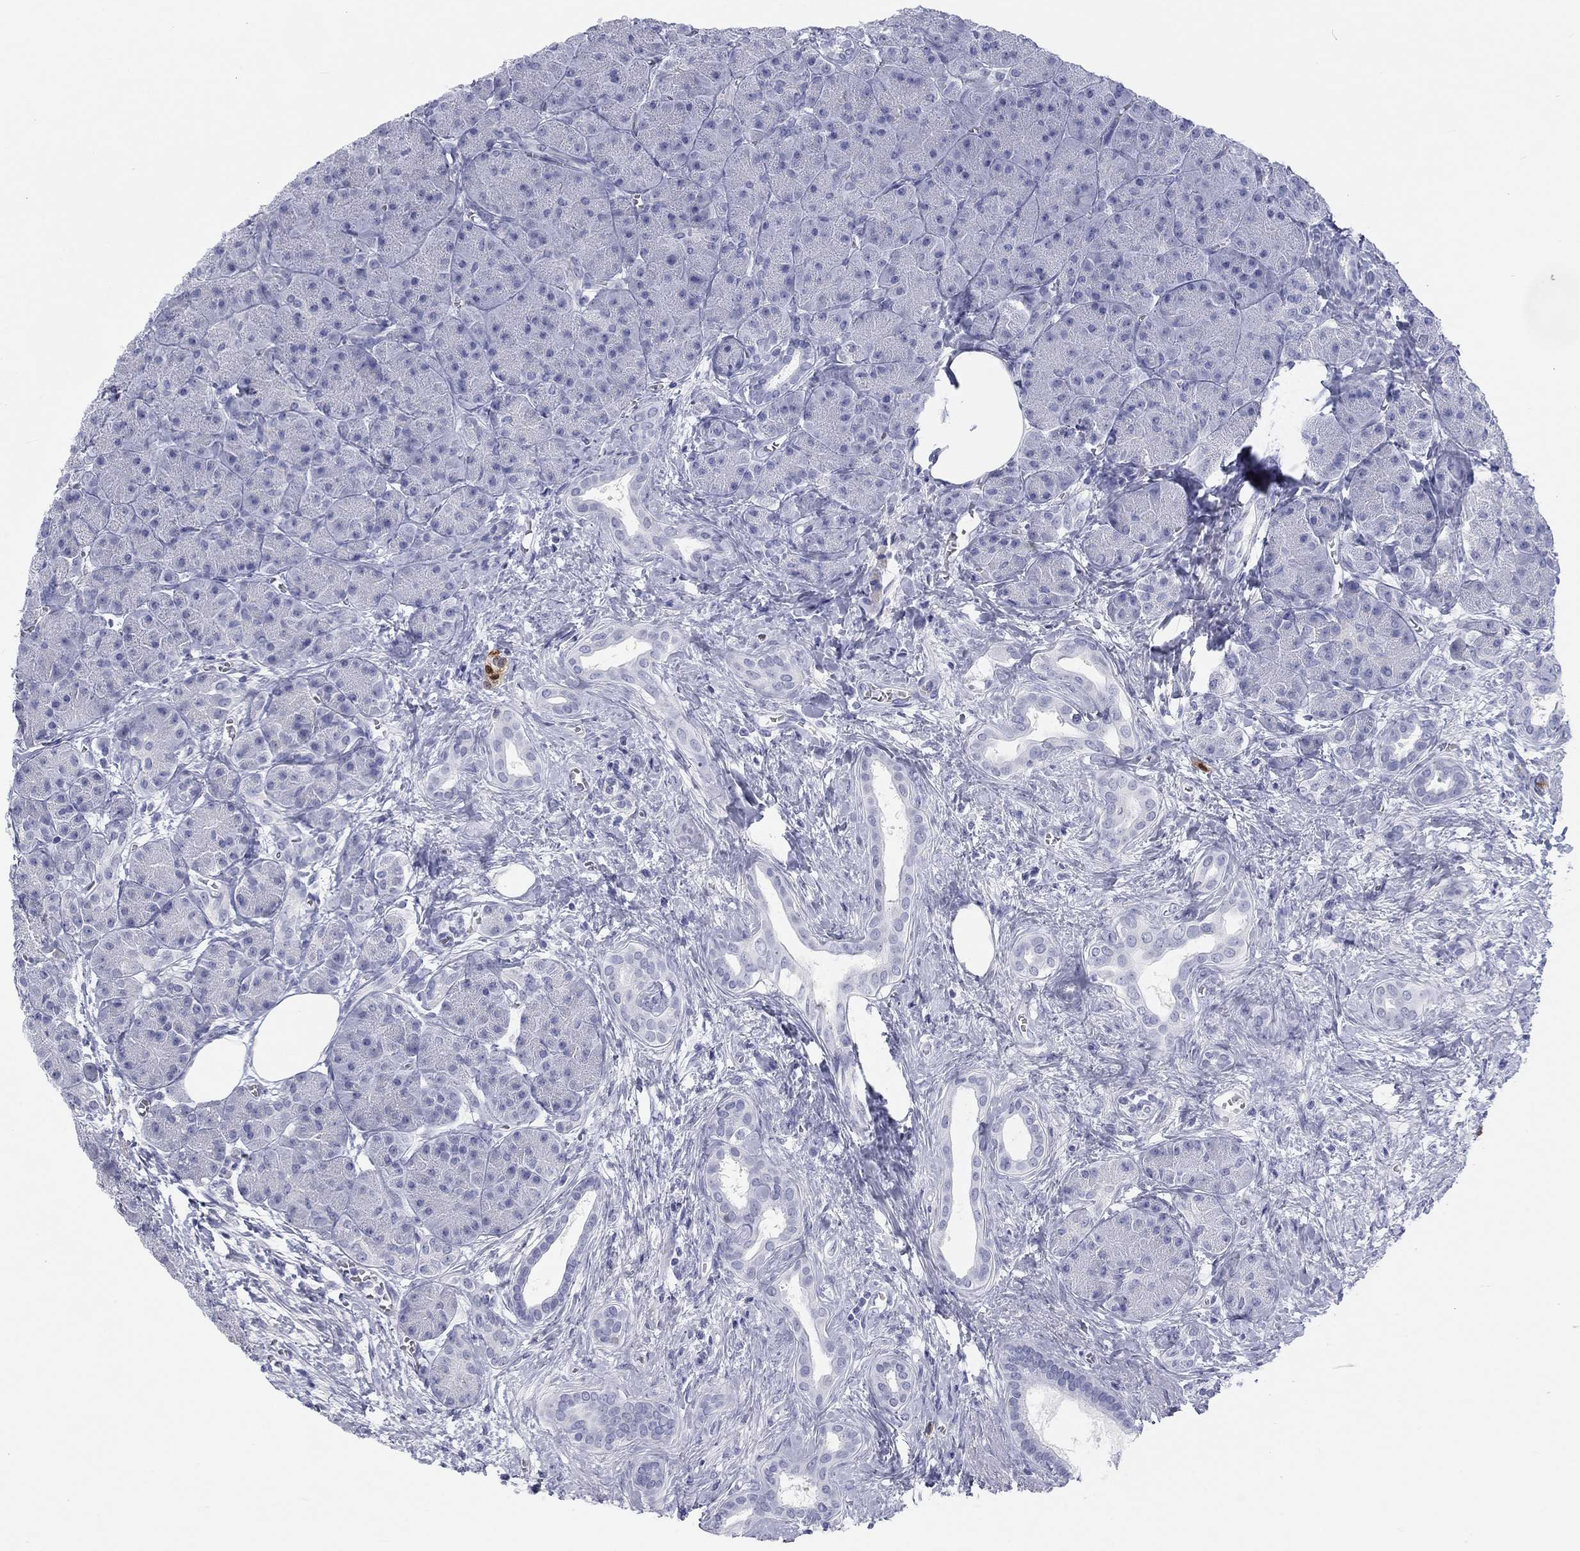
{"staining": {"intensity": "negative", "quantity": "none", "location": "none"}, "tissue": "pancreas", "cell_type": "Exocrine glandular cells", "image_type": "normal", "snomed": [{"axis": "morphology", "description": "Normal tissue, NOS"}, {"axis": "topography", "description": "Pancreas"}], "caption": "Exocrine glandular cells show no significant positivity in benign pancreas. Brightfield microscopy of IHC stained with DAB (brown) and hematoxylin (blue), captured at high magnification.", "gene": "CALB1", "patient": {"sex": "male", "age": 61}}